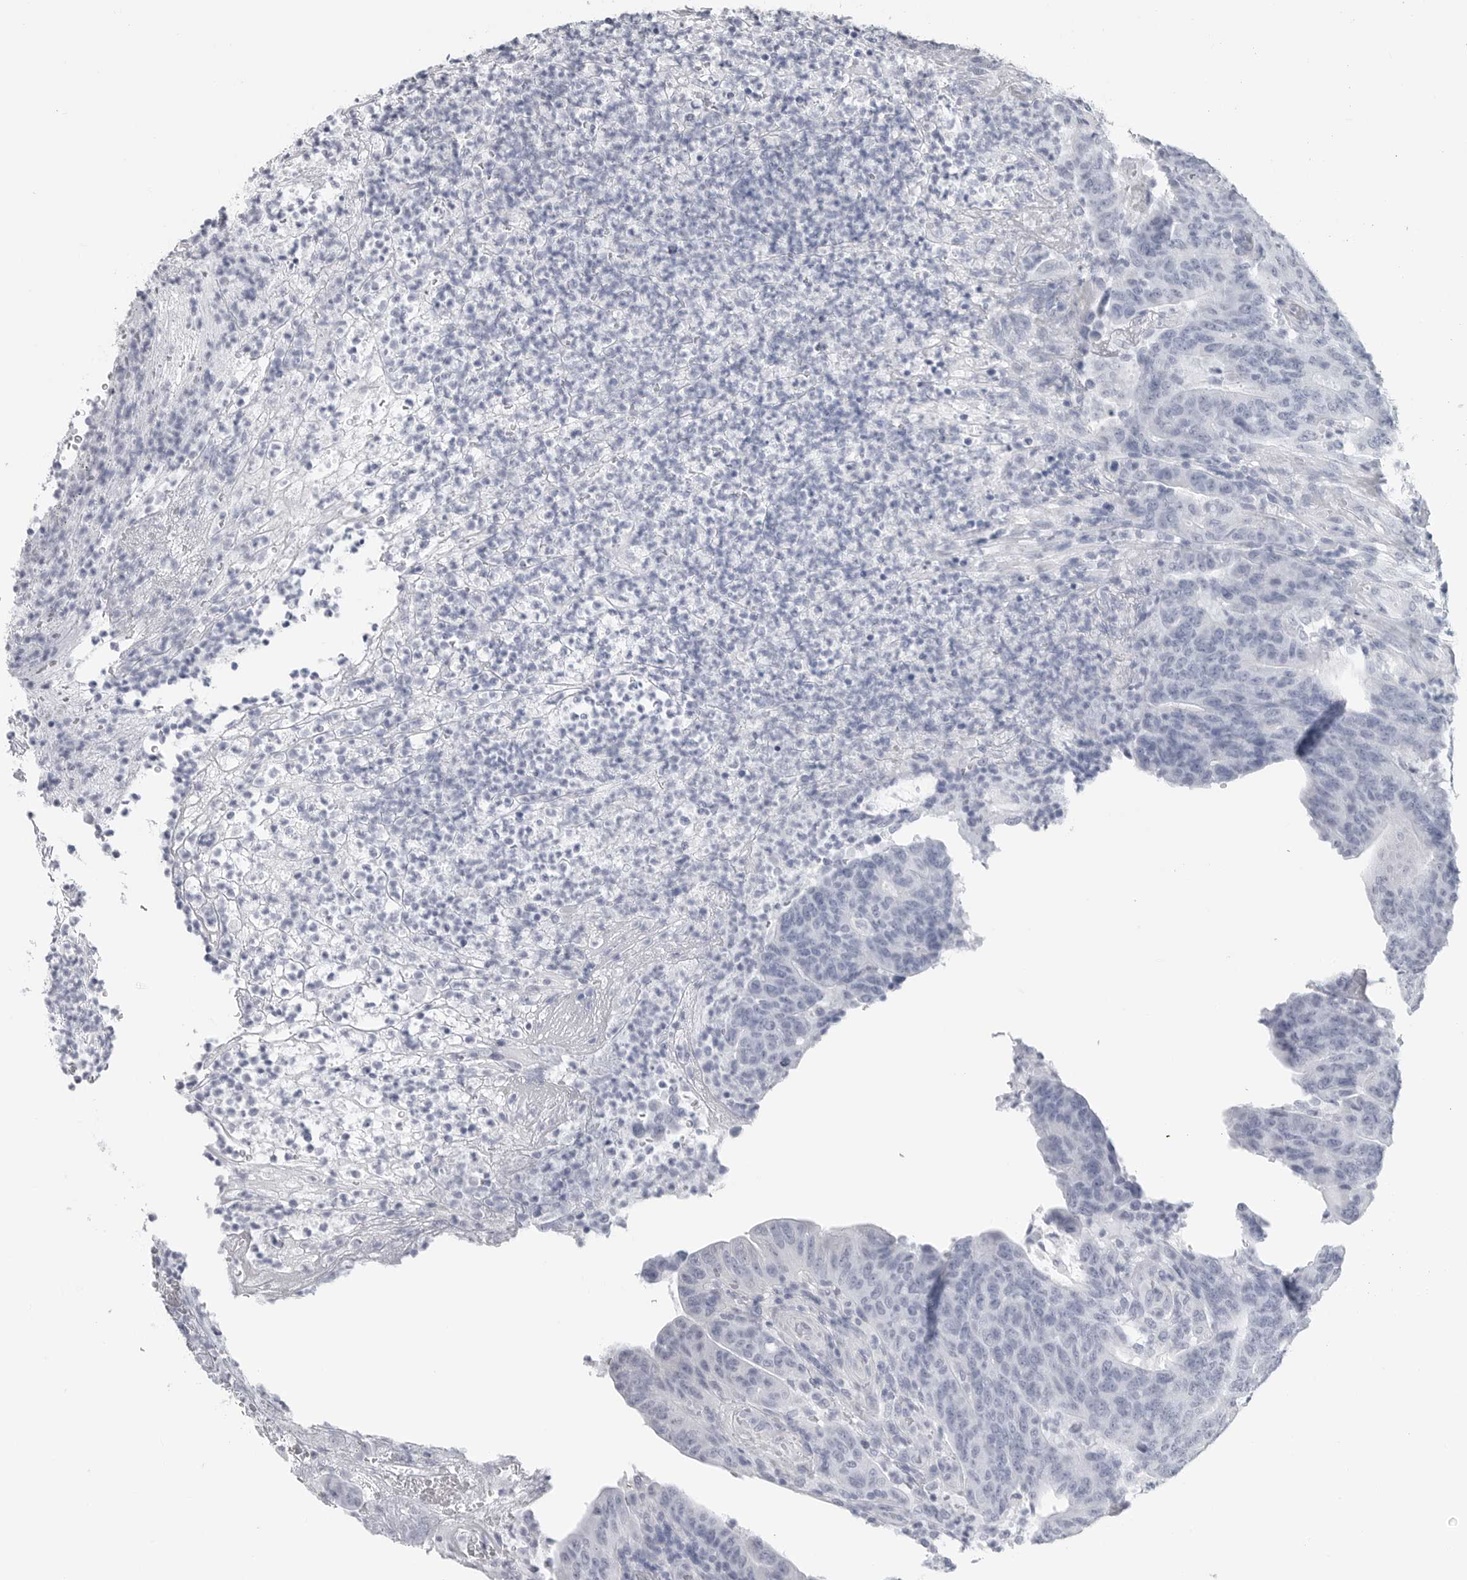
{"staining": {"intensity": "negative", "quantity": "none", "location": "none"}, "tissue": "colorectal cancer", "cell_type": "Tumor cells", "image_type": "cancer", "snomed": [{"axis": "morphology", "description": "Normal tissue, NOS"}, {"axis": "morphology", "description": "Adenocarcinoma, NOS"}, {"axis": "topography", "description": "Colon"}], "caption": "IHC histopathology image of human adenocarcinoma (colorectal) stained for a protein (brown), which shows no staining in tumor cells.", "gene": "CSH1", "patient": {"sex": "female", "age": 75}}